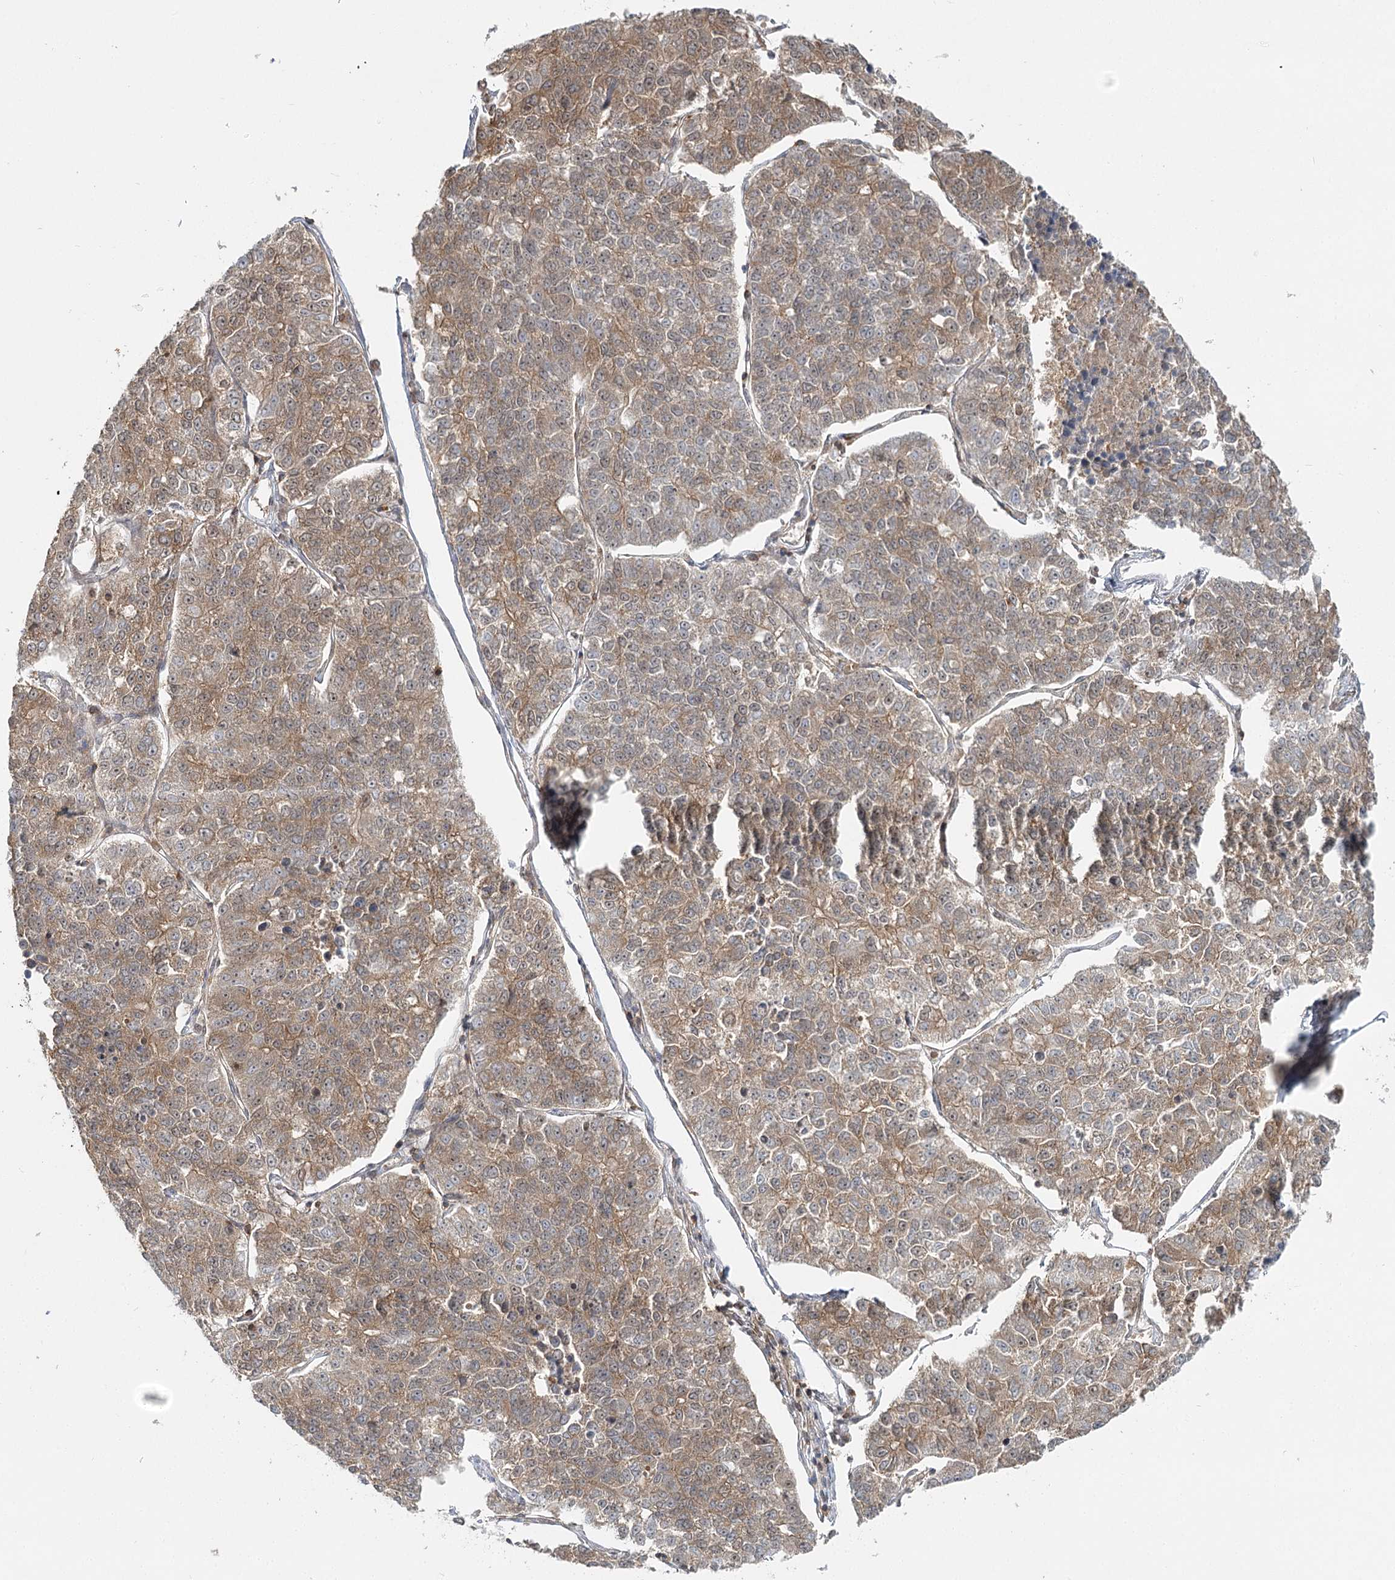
{"staining": {"intensity": "moderate", "quantity": ">75%", "location": "cytoplasmic/membranous"}, "tissue": "lung cancer", "cell_type": "Tumor cells", "image_type": "cancer", "snomed": [{"axis": "morphology", "description": "Adenocarcinoma, NOS"}, {"axis": "topography", "description": "Lung"}], "caption": "Lung cancer tissue shows moderate cytoplasmic/membranous staining in about >75% of tumor cells", "gene": "FAM120B", "patient": {"sex": "male", "age": 49}}